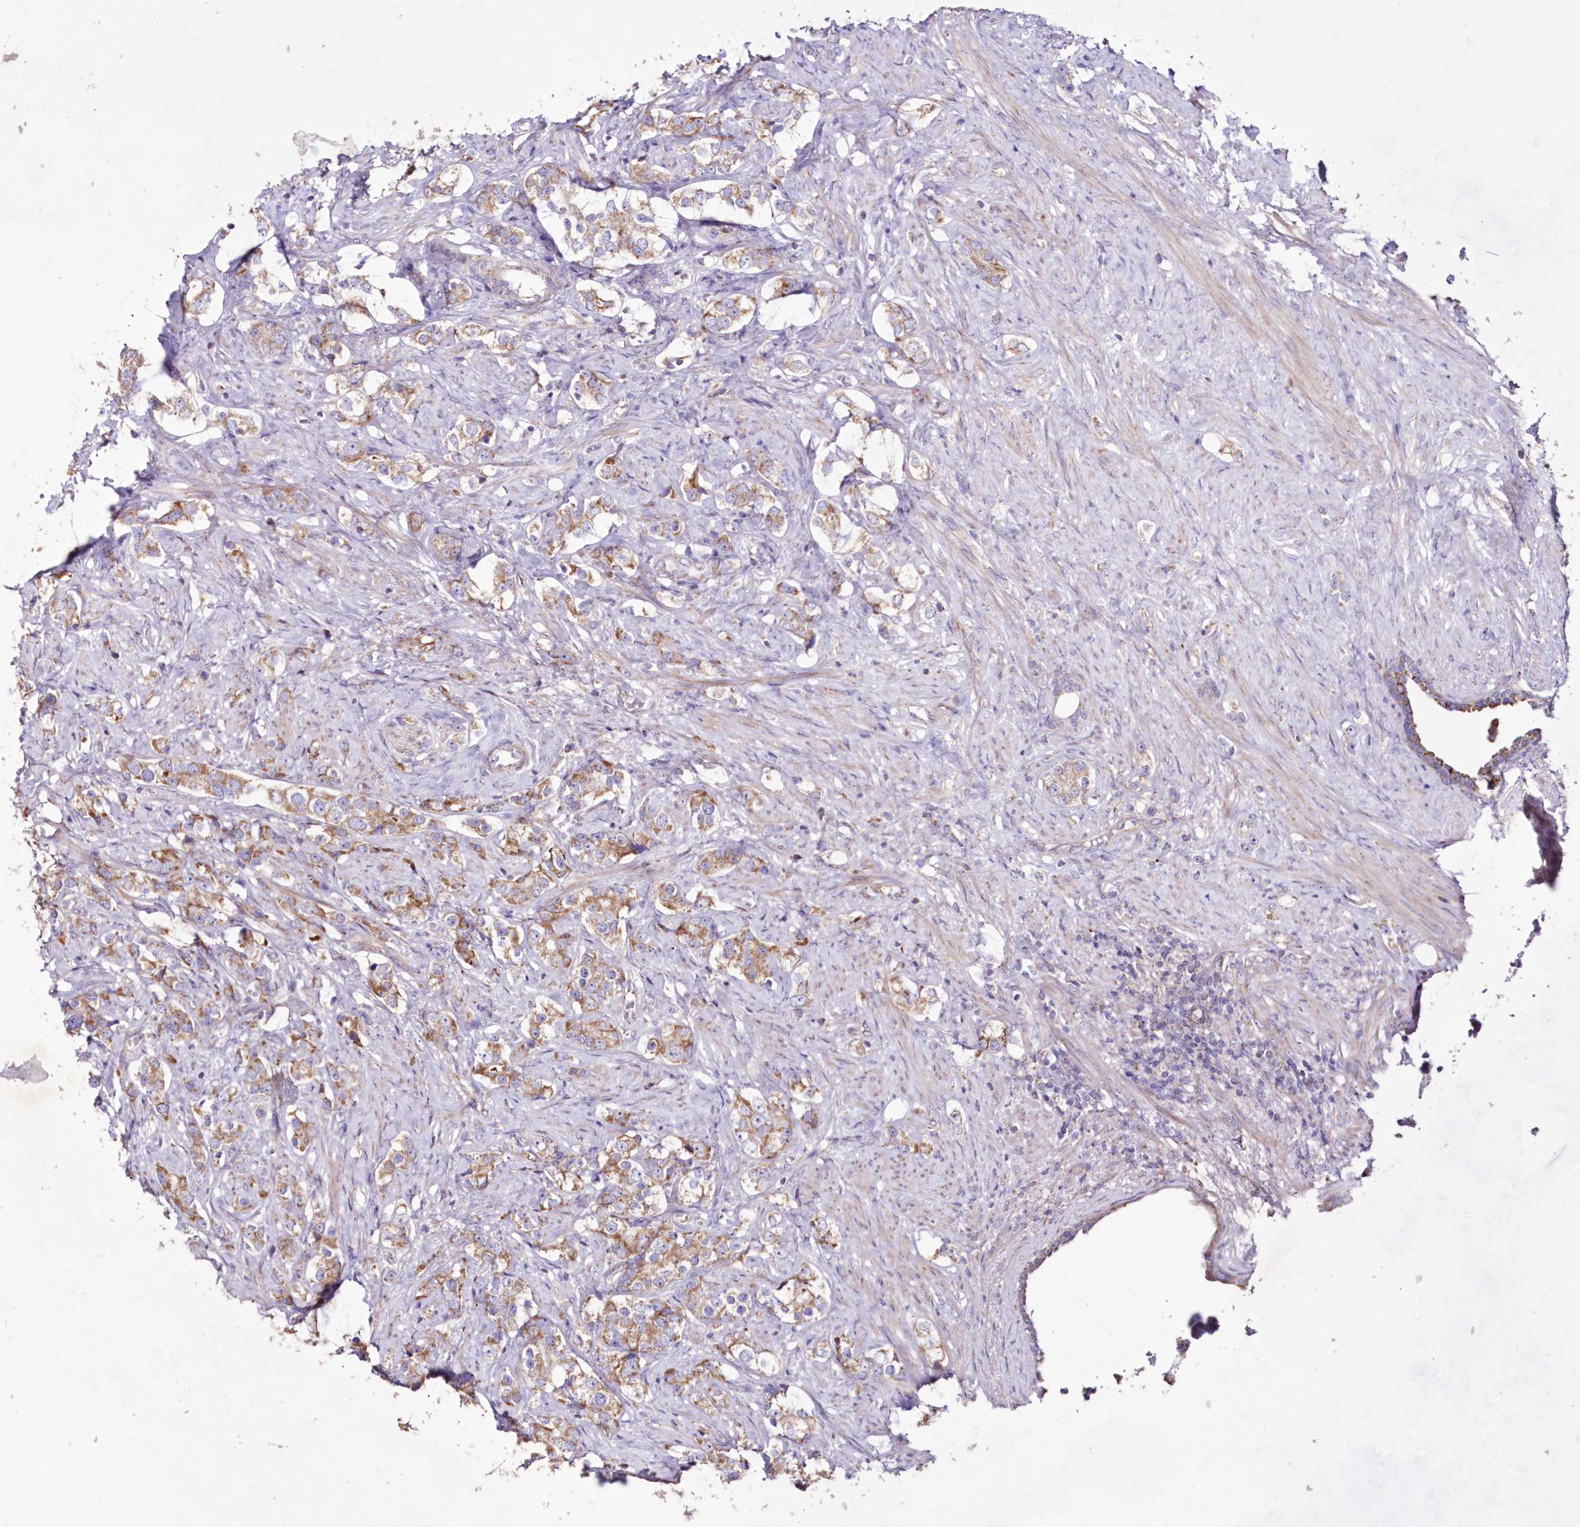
{"staining": {"intensity": "moderate", "quantity": "25%-75%", "location": "cytoplasmic/membranous"}, "tissue": "prostate cancer", "cell_type": "Tumor cells", "image_type": "cancer", "snomed": [{"axis": "morphology", "description": "Adenocarcinoma, High grade"}, {"axis": "topography", "description": "Prostate"}], "caption": "High-power microscopy captured an IHC micrograph of prostate cancer (high-grade adenocarcinoma), revealing moderate cytoplasmic/membranous positivity in about 25%-75% of tumor cells.", "gene": "HADHB", "patient": {"sex": "male", "age": 63}}